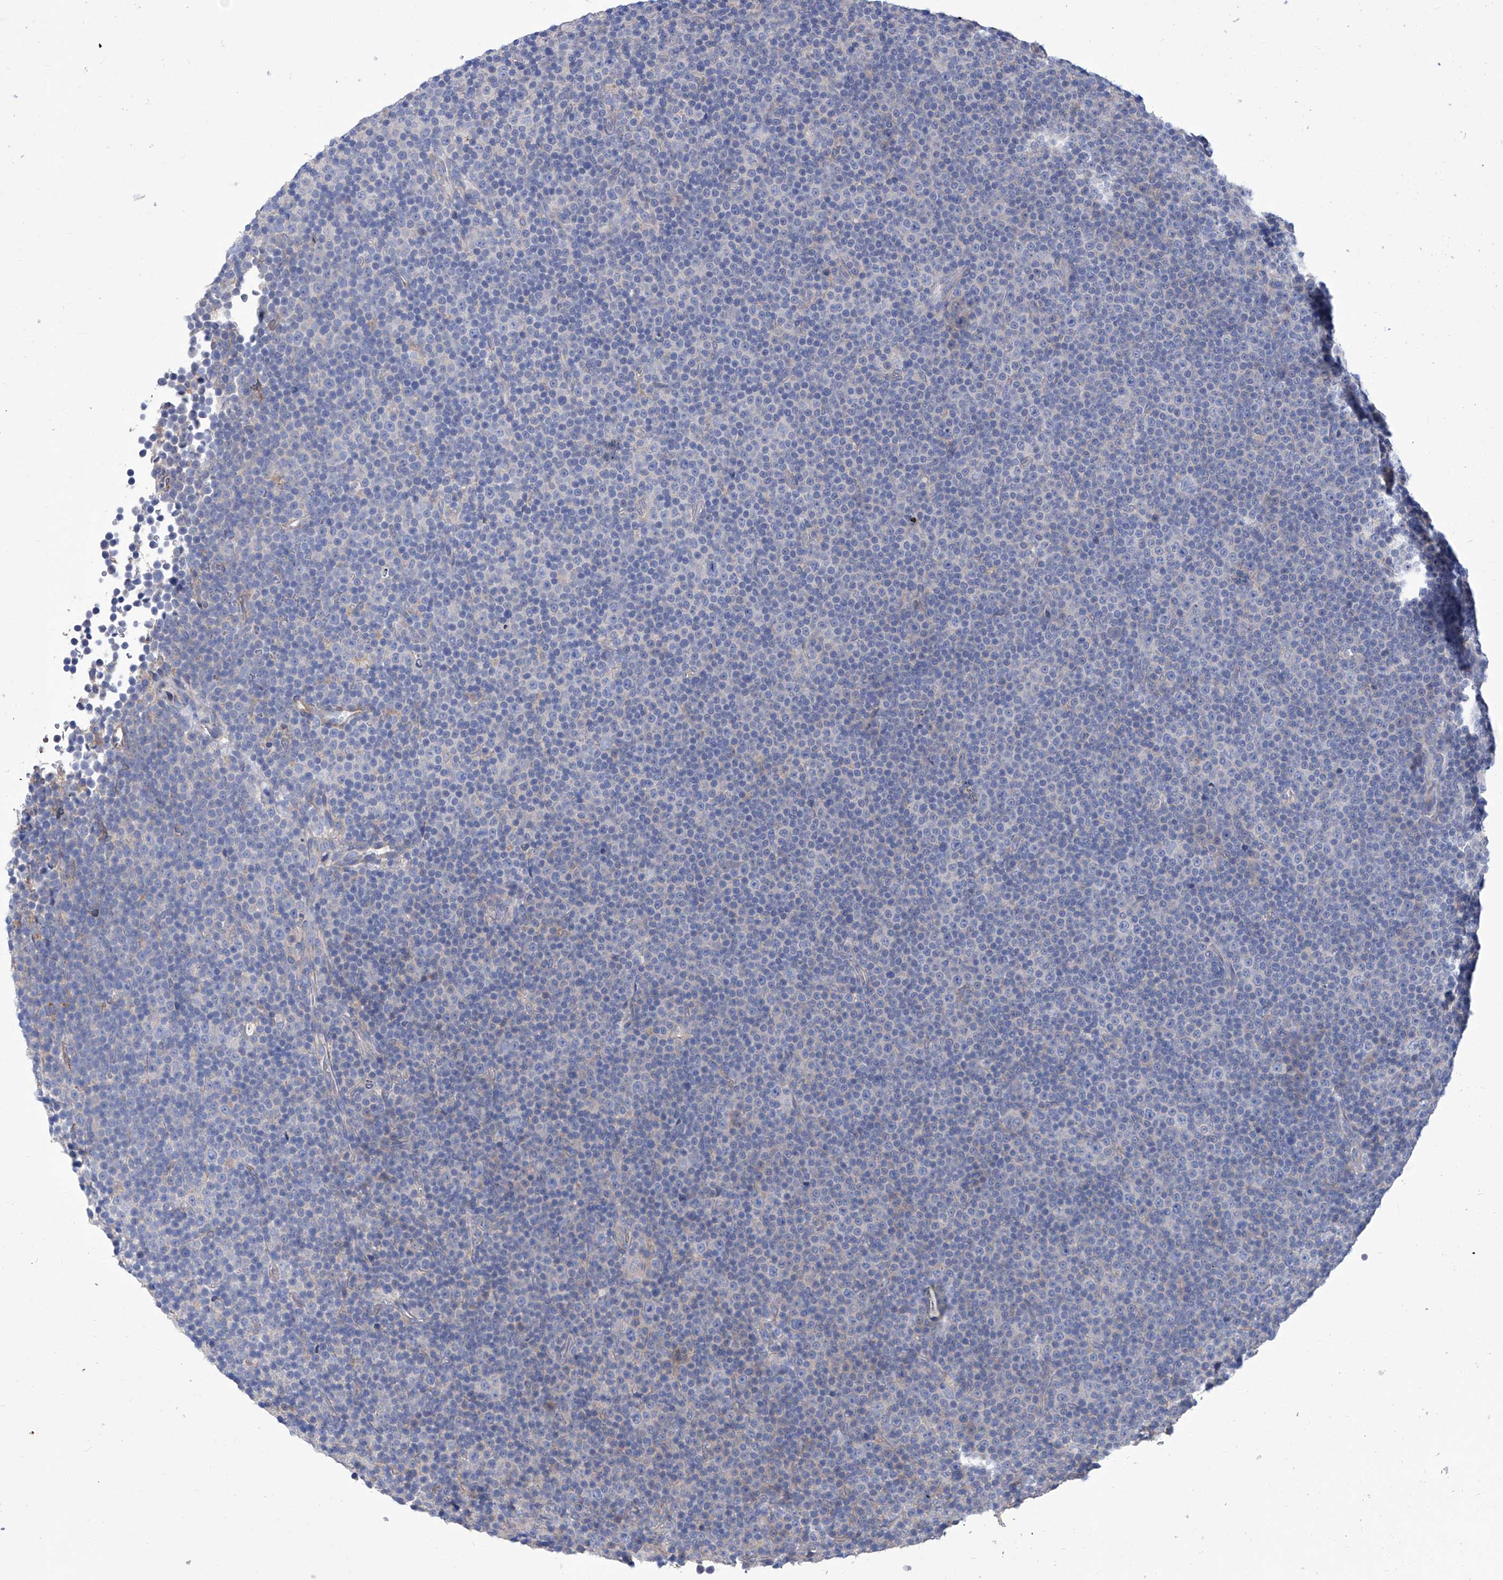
{"staining": {"intensity": "negative", "quantity": "none", "location": "none"}, "tissue": "lymphoma", "cell_type": "Tumor cells", "image_type": "cancer", "snomed": [{"axis": "morphology", "description": "Malignant lymphoma, non-Hodgkin's type, Low grade"}, {"axis": "topography", "description": "Lymph node"}], "caption": "Immunohistochemistry photomicrograph of low-grade malignant lymphoma, non-Hodgkin's type stained for a protein (brown), which displays no expression in tumor cells. (Stains: DAB immunohistochemistry with hematoxylin counter stain, Microscopy: brightfield microscopy at high magnification).", "gene": "SMS", "patient": {"sex": "female", "age": 67}}